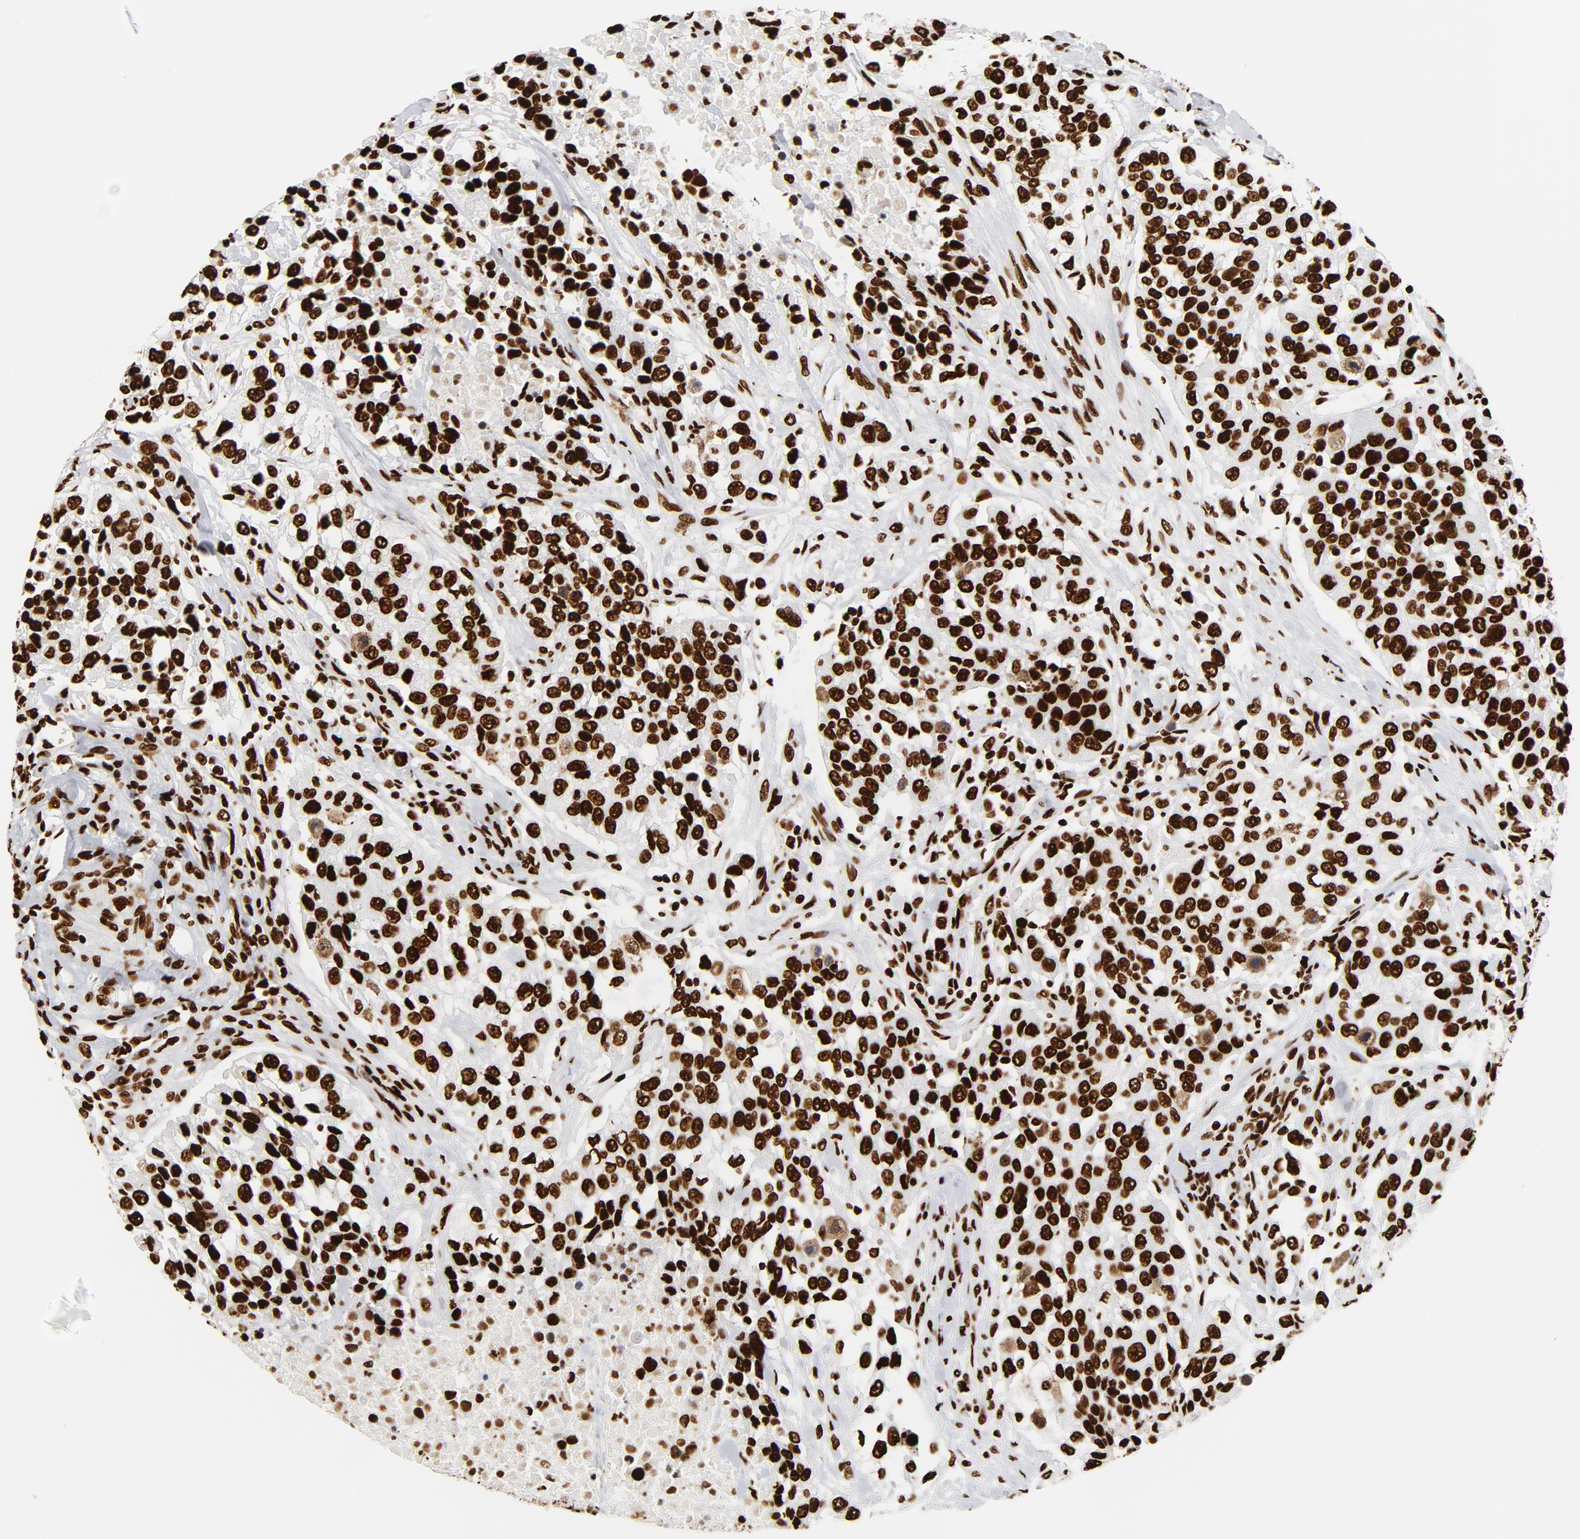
{"staining": {"intensity": "strong", "quantity": ">75%", "location": "nuclear"}, "tissue": "urothelial cancer", "cell_type": "Tumor cells", "image_type": "cancer", "snomed": [{"axis": "morphology", "description": "Urothelial carcinoma, High grade"}, {"axis": "topography", "description": "Urinary bladder"}], "caption": "Protein expression analysis of human high-grade urothelial carcinoma reveals strong nuclear expression in approximately >75% of tumor cells.", "gene": "XRCC6", "patient": {"sex": "female", "age": 80}}